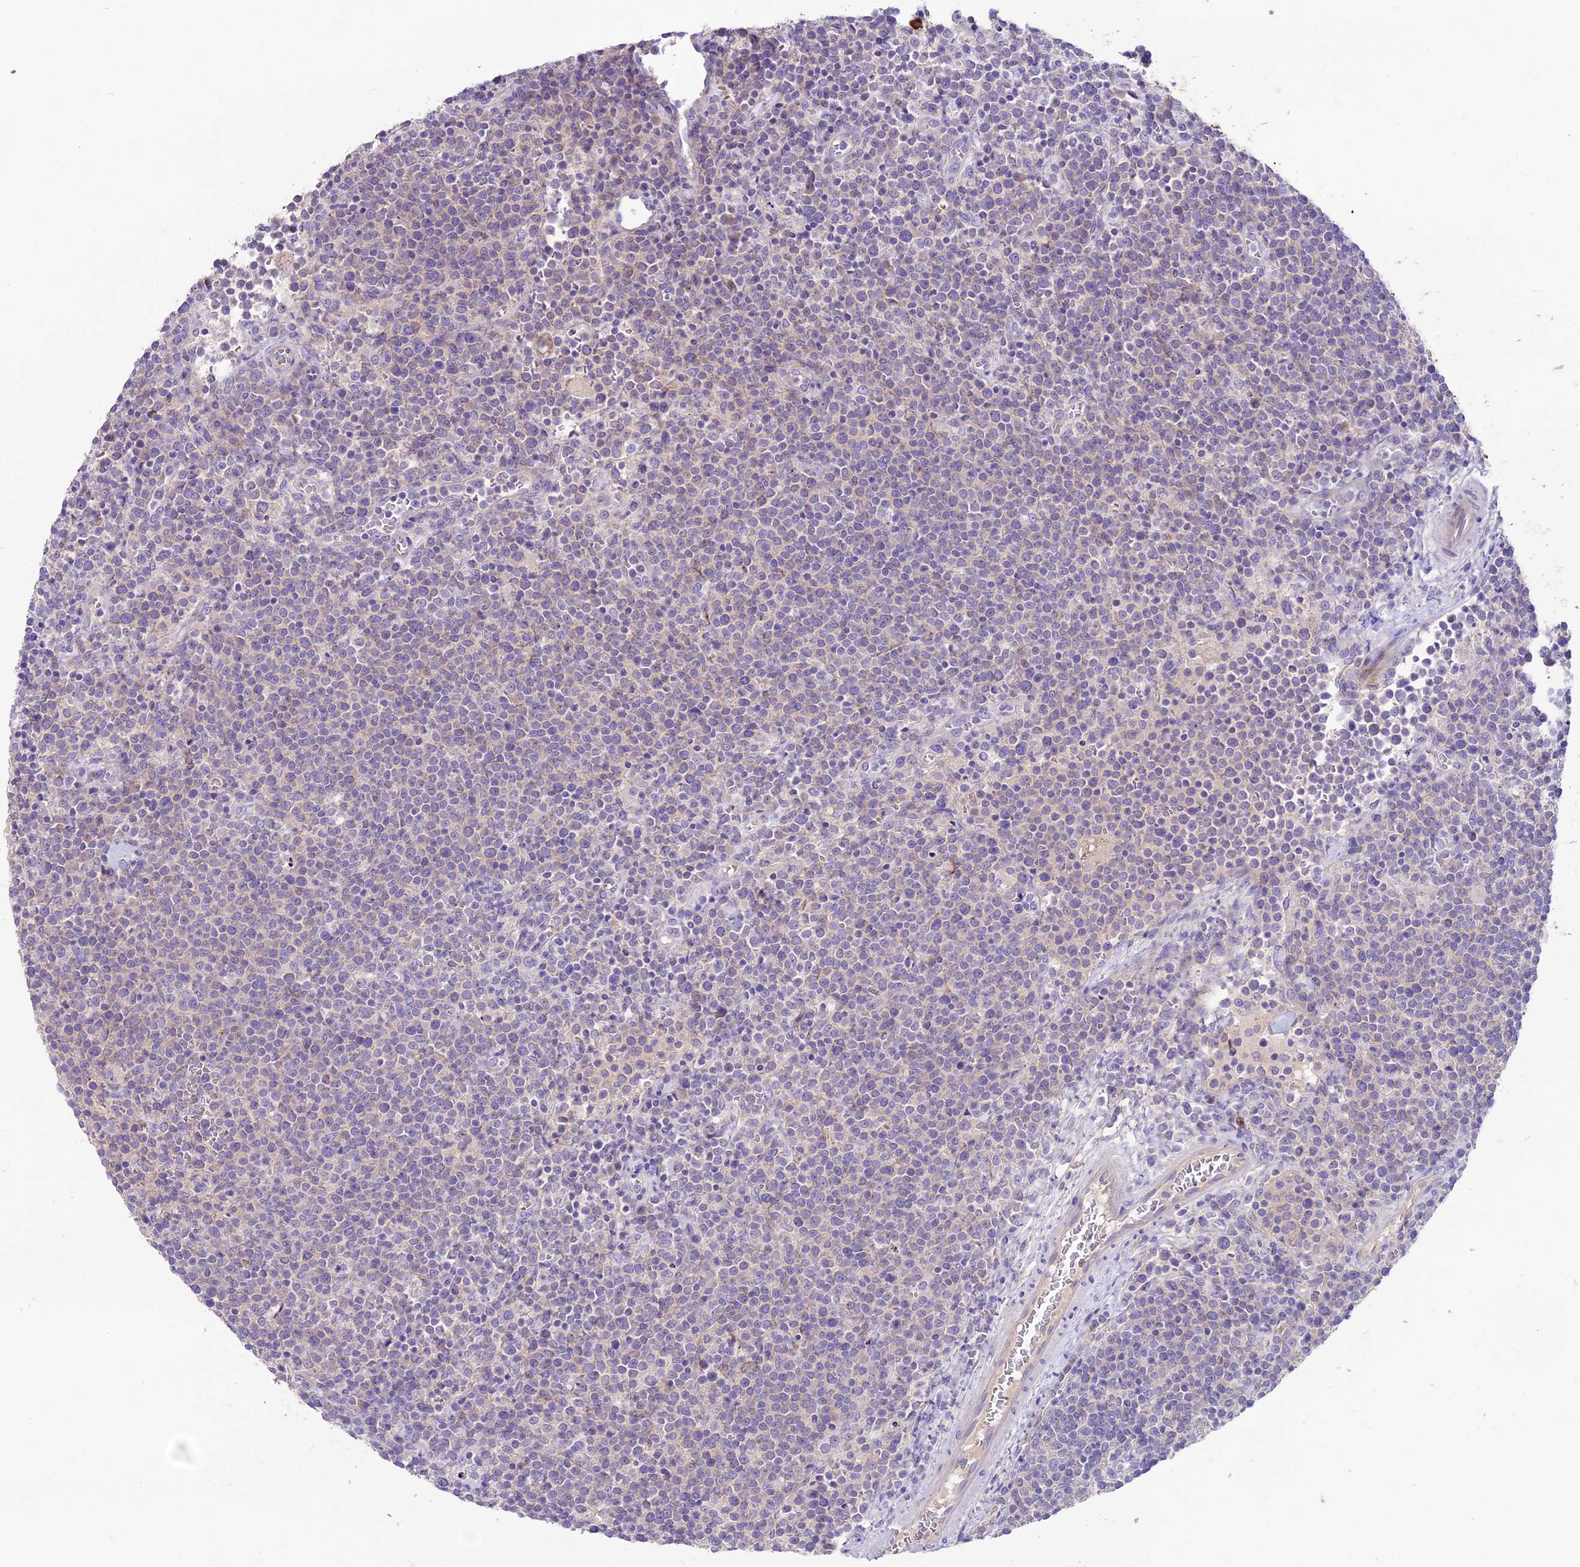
{"staining": {"intensity": "negative", "quantity": "none", "location": "none"}, "tissue": "lymphoma", "cell_type": "Tumor cells", "image_type": "cancer", "snomed": [{"axis": "morphology", "description": "Malignant lymphoma, non-Hodgkin's type, High grade"}, {"axis": "topography", "description": "Lymph node"}], "caption": "Tumor cells show no significant expression in malignant lymphoma, non-Hodgkin's type (high-grade). The staining is performed using DAB brown chromogen with nuclei counter-stained in using hematoxylin.", "gene": "CD99L2", "patient": {"sex": "male", "age": 61}}